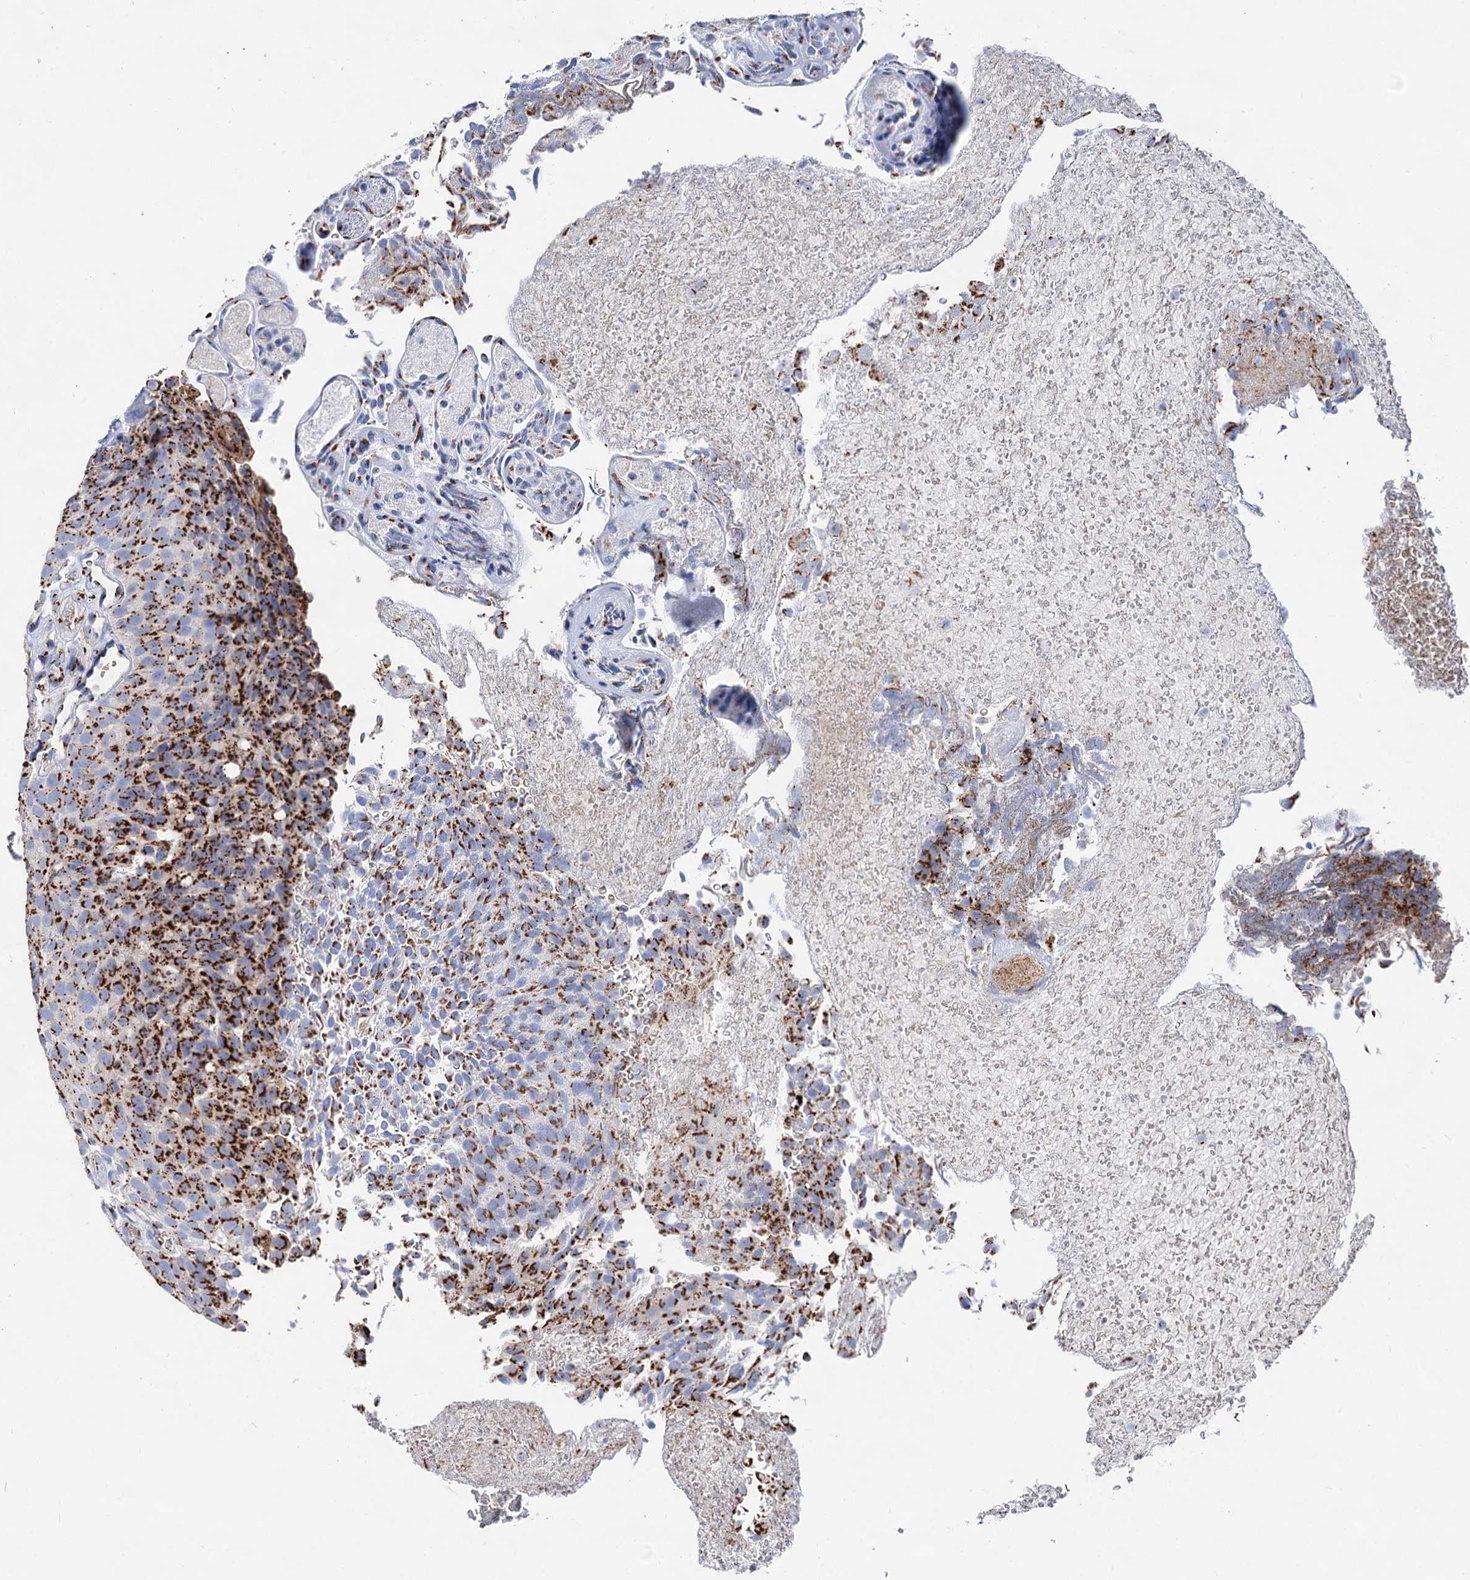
{"staining": {"intensity": "strong", "quantity": ">75%", "location": "cytoplasmic/membranous"}, "tissue": "urothelial cancer", "cell_type": "Tumor cells", "image_type": "cancer", "snomed": [{"axis": "morphology", "description": "Urothelial carcinoma, Low grade"}, {"axis": "topography", "description": "Urinary bladder"}], "caption": "A brown stain shows strong cytoplasmic/membranous positivity of a protein in urothelial carcinoma (low-grade) tumor cells.", "gene": "TM9SF3", "patient": {"sex": "male", "age": 78}}